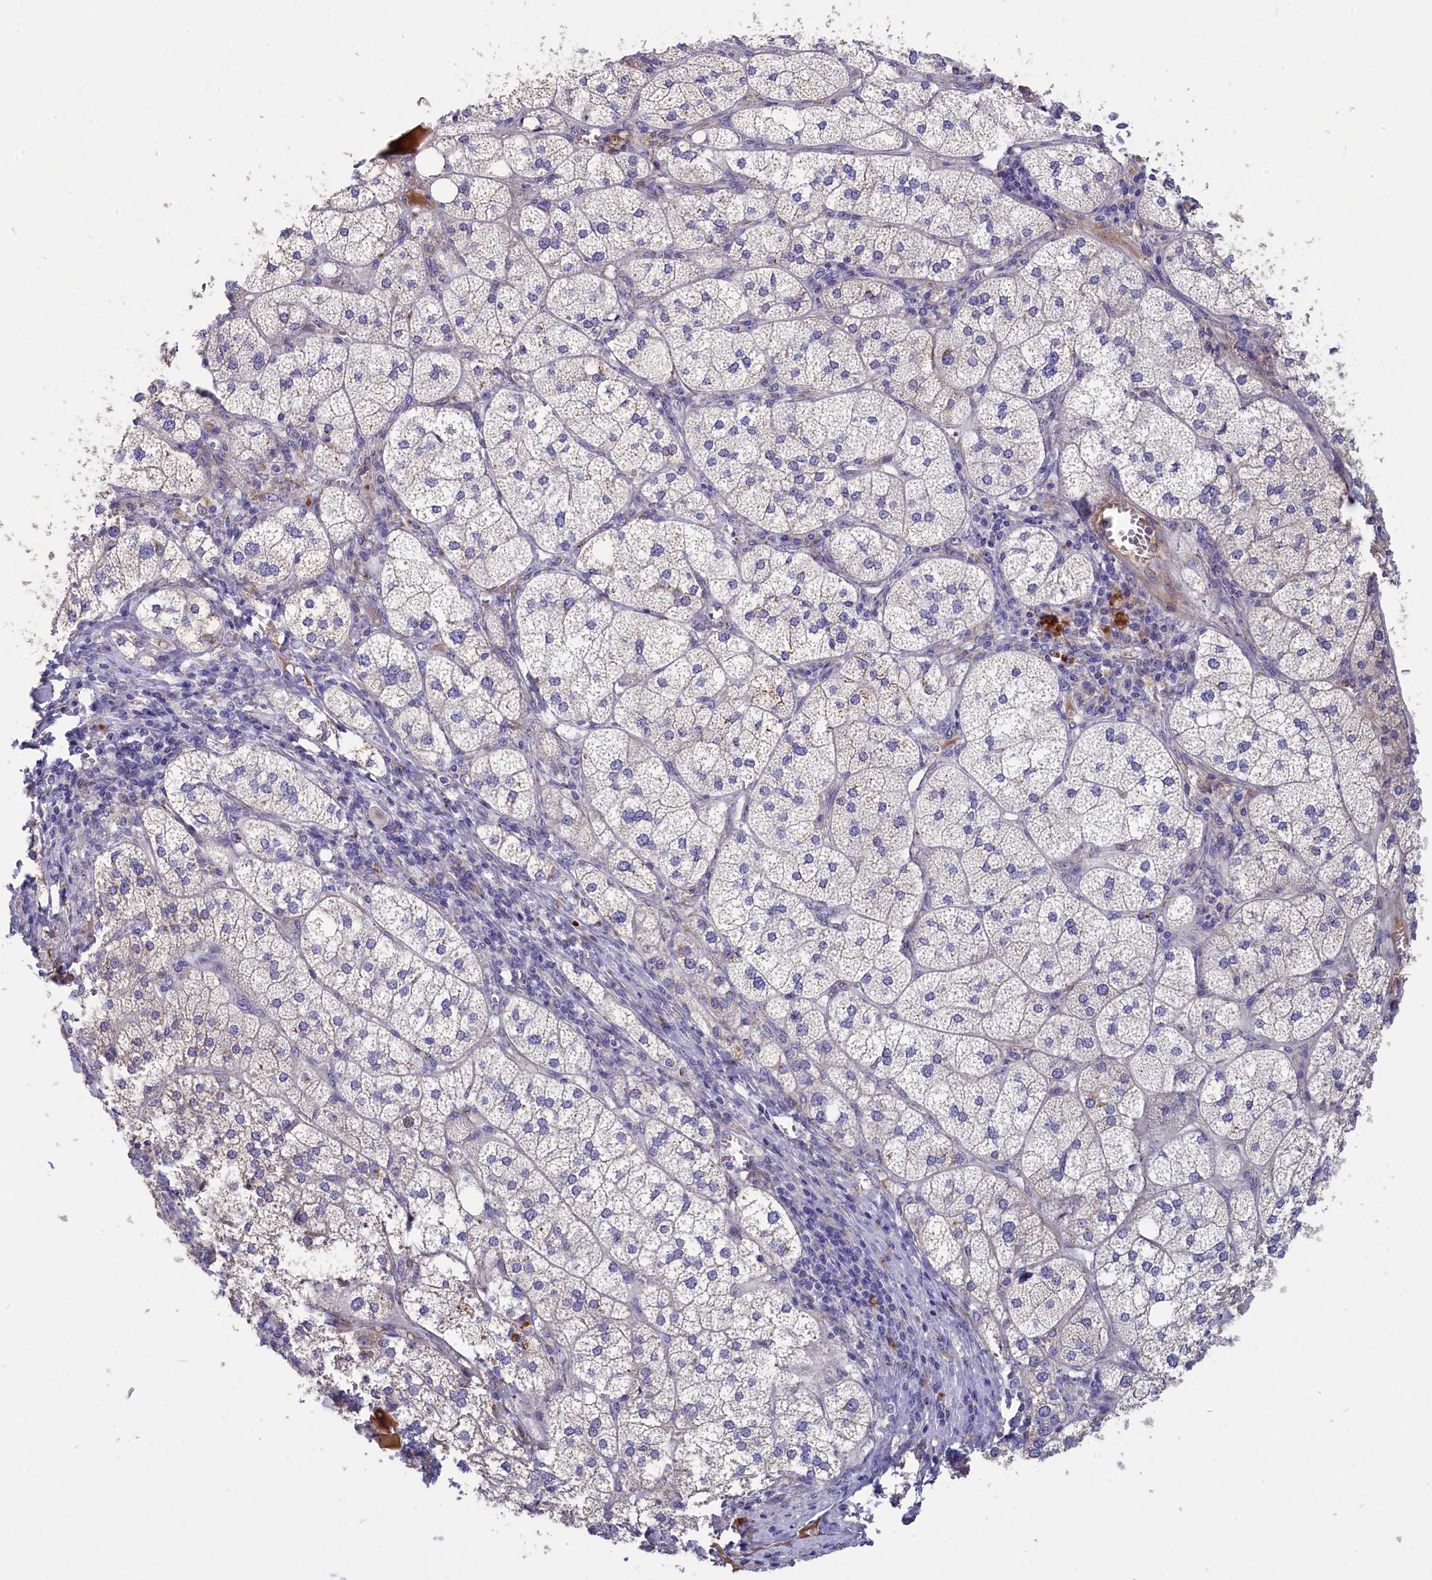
{"staining": {"intensity": "strong", "quantity": "<25%", "location": "cytoplasmic/membranous"}, "tissue": "adrenal gland", "cell_type": "Glandular cells", "image_type": "normal", "snomed": [{"axis": "morphology", "description": "Normal tissue, NOS"}, {"axis": "topography", "description": "Adrenal gland"}], "caption": "Protein analysis of unremarkable adrenal gland displays strong cytoplasmic/membranous expression in about <25% of glandular cells.", "gene": "TUBGCP4", "patient": {"sex": "female", "age": 61}}